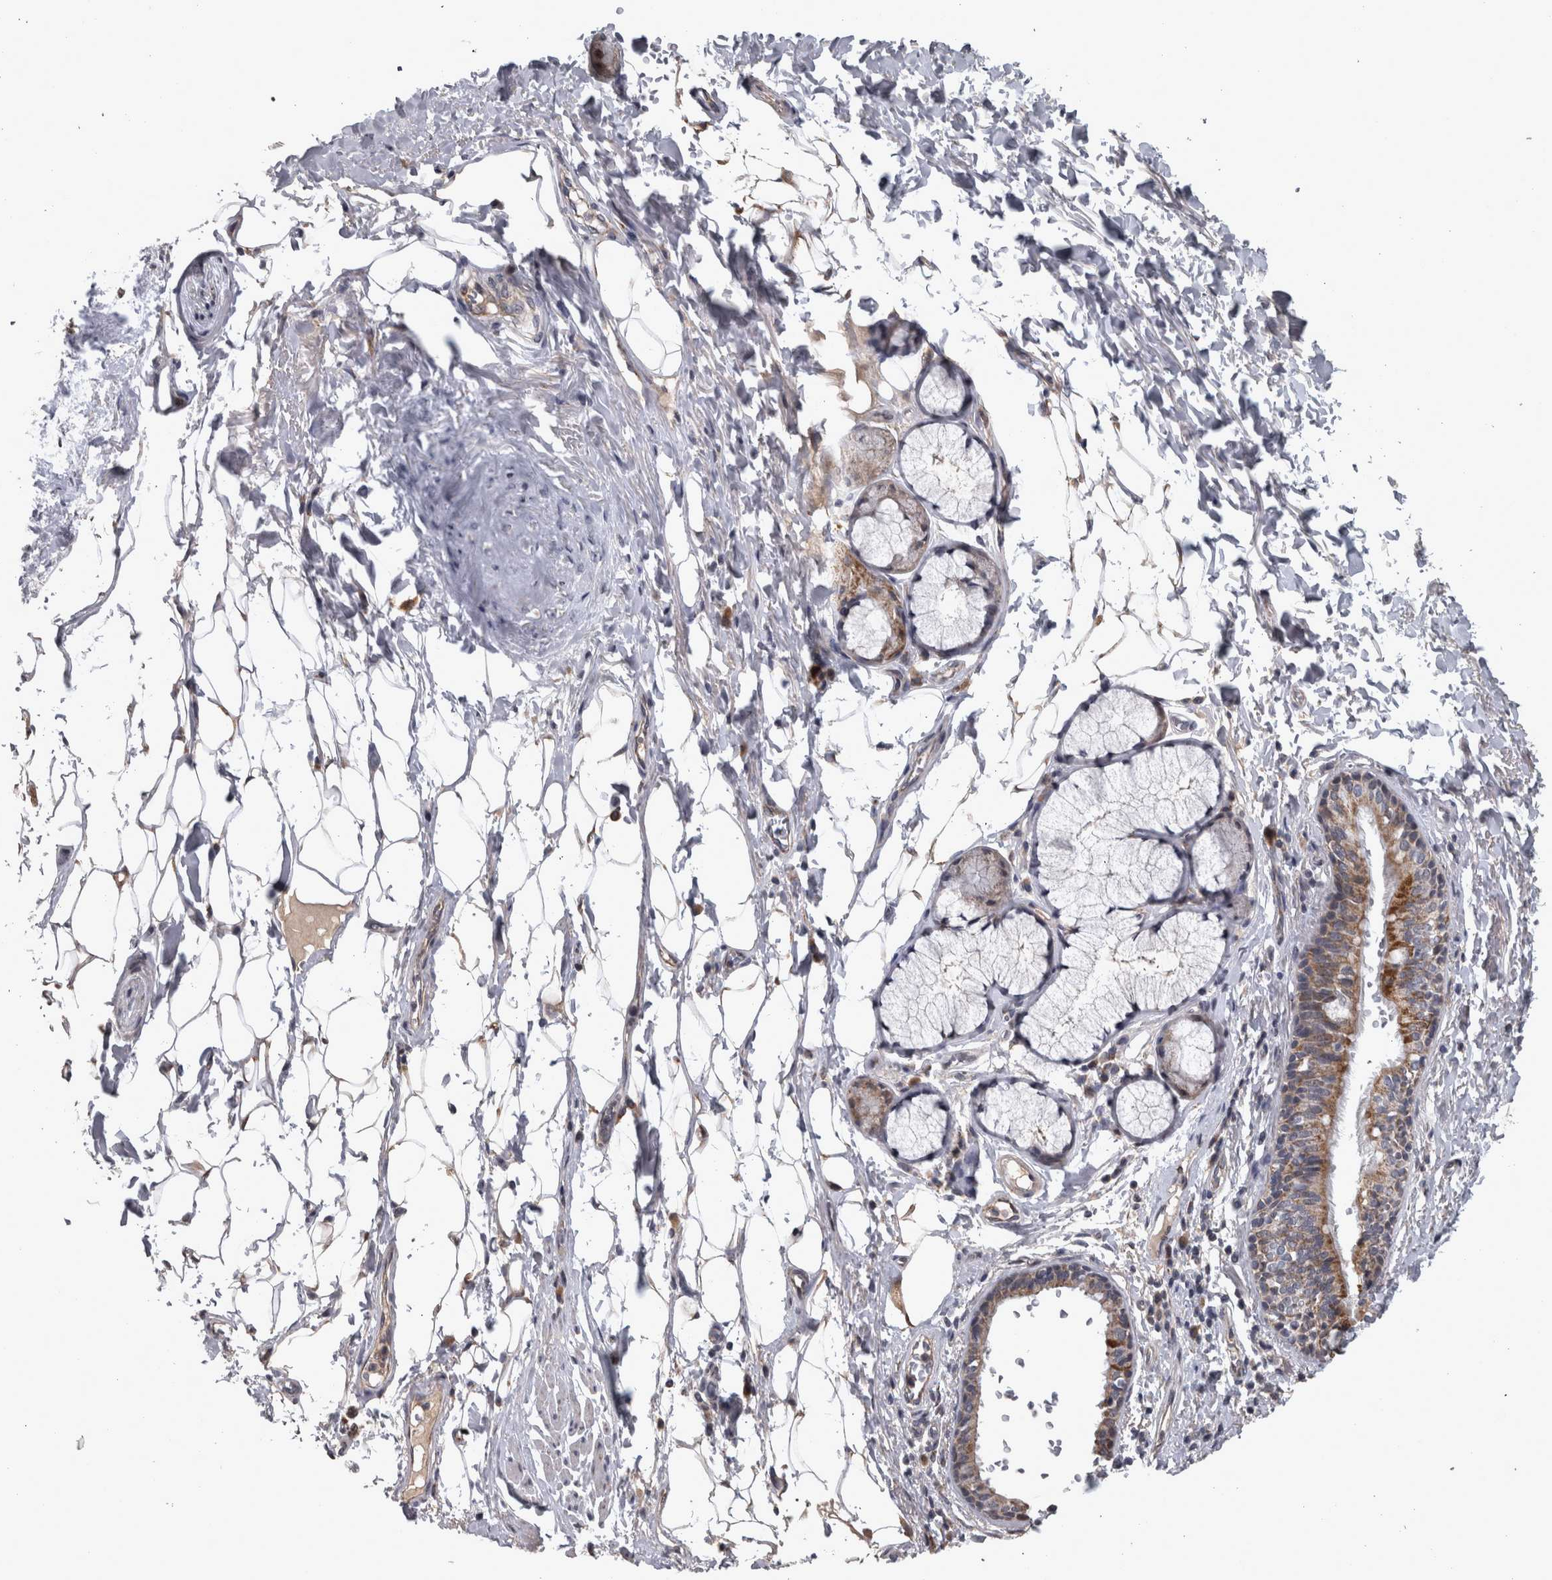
{"staining": {"intensity": "moderate", "quantity": "25%-75%", "location": "cytoplasmic/membranous"}, "tissue": "bronchus", "cell_type": "Respiratory epithelial cells", "image_type": "normal", "snomed": [{"axis": "morphology", "description": "Normal tissue, NOS"}, {"axis": "topography", "description": "Cartilage tissue"}], "caption": "Moderate cytoplasmic/membranous protein positivity is present in about 25%-75% of respiratory epithelial cells in bronchus.", "gene": "DBT", "patient": {"sex": "female", "age": 63}}